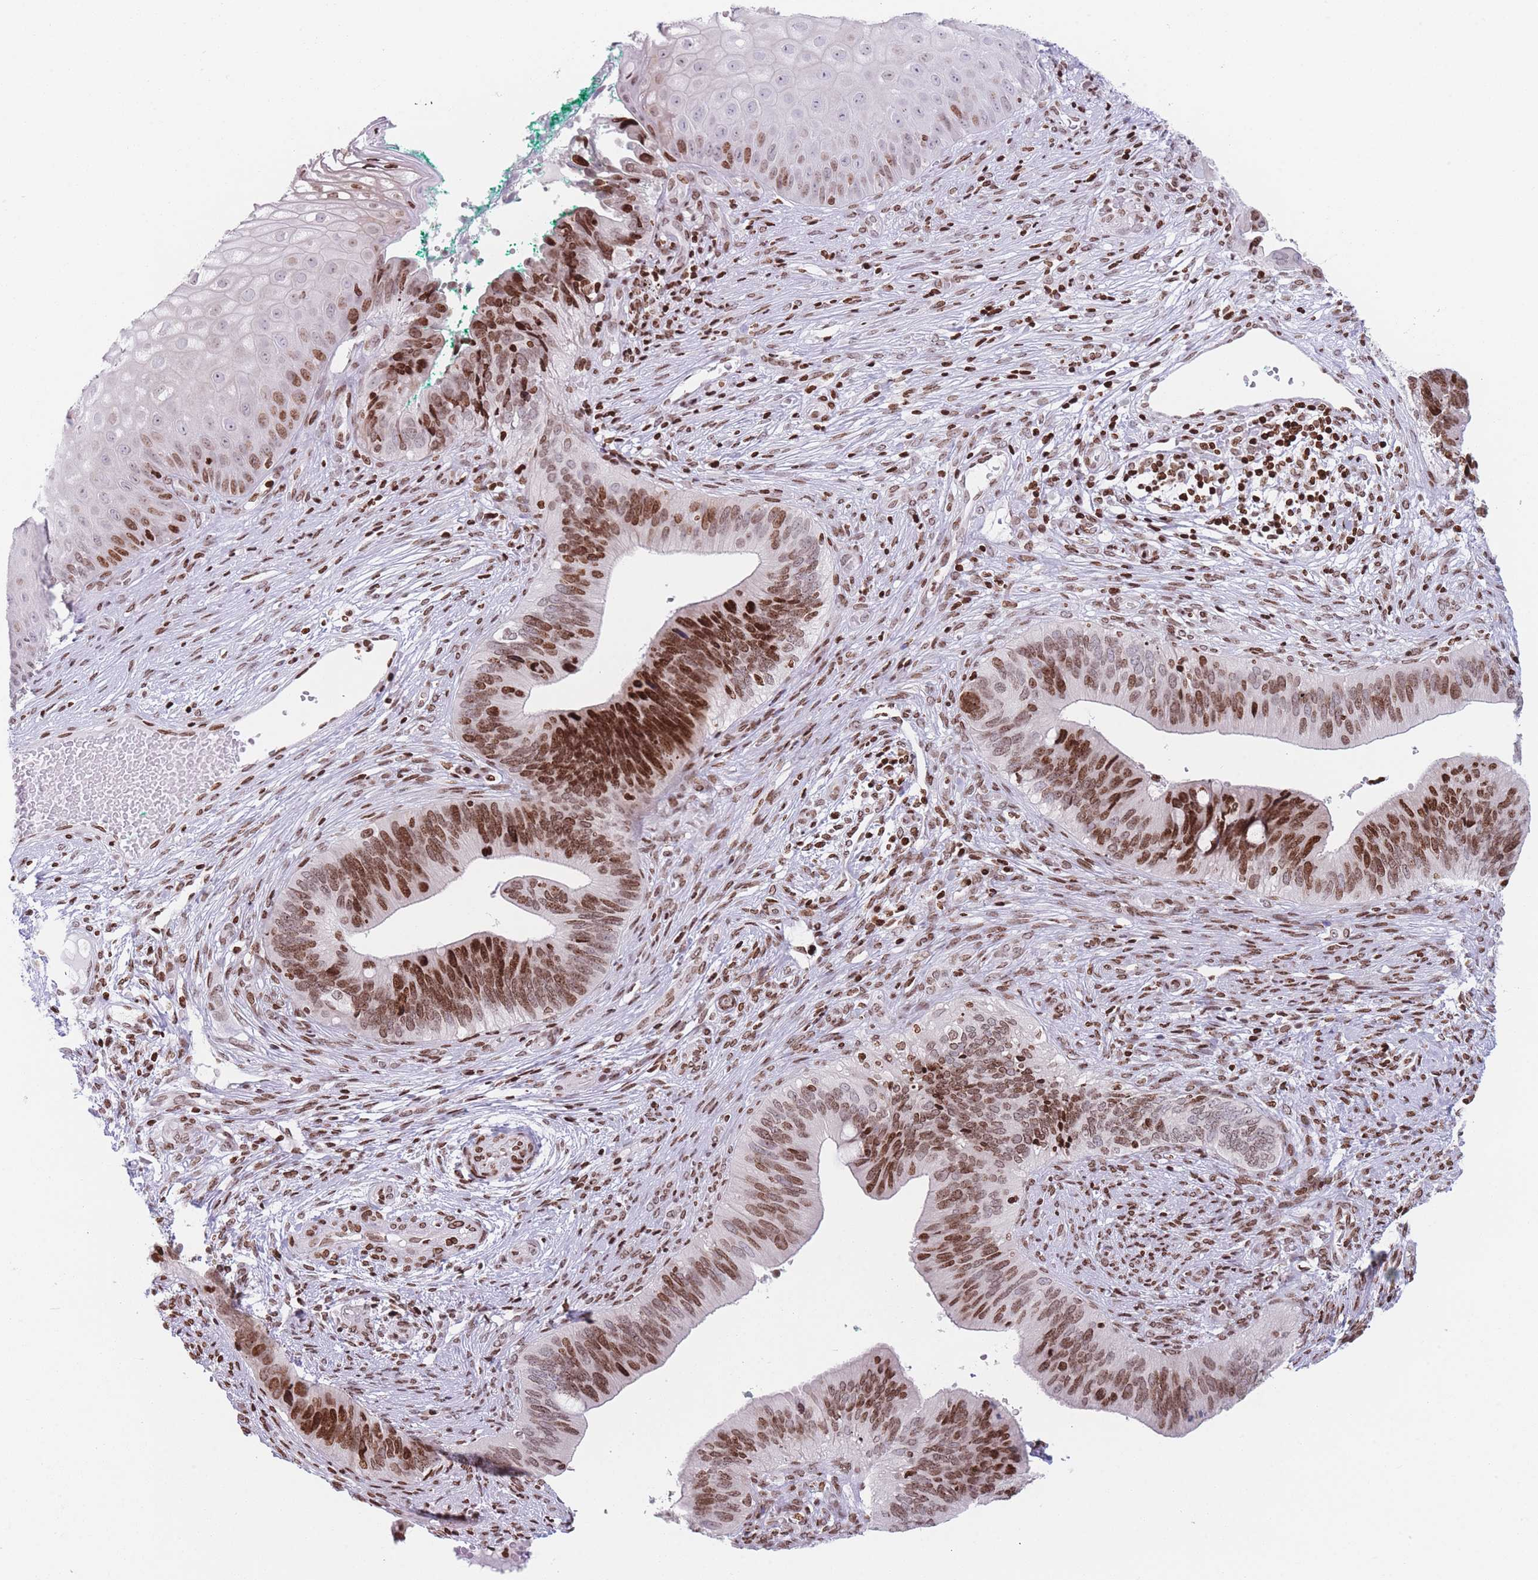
{"staining": {"intensity": "strong", "quantity": ">75%", "location": "nuclear"}, "tissue": "cervical cancer", "cell_type": "Tumor cells", "image_type": "cancer", "snomed": [{"axis": "morphology", "description": "Adenocarcinoma, NOS"}, {"axis": "topography", "description": "Cervix"}], "caption": "This image reveals cervical cancer (adenocarcinoma) stained with immunohistochemistry to label a protein in brown. The nuclear of tumor cells show strong positivity for the protein. Nuclei are counter-stained blue.", "gene": "AK9", "patient": {"sex": "female", "age": 42}}